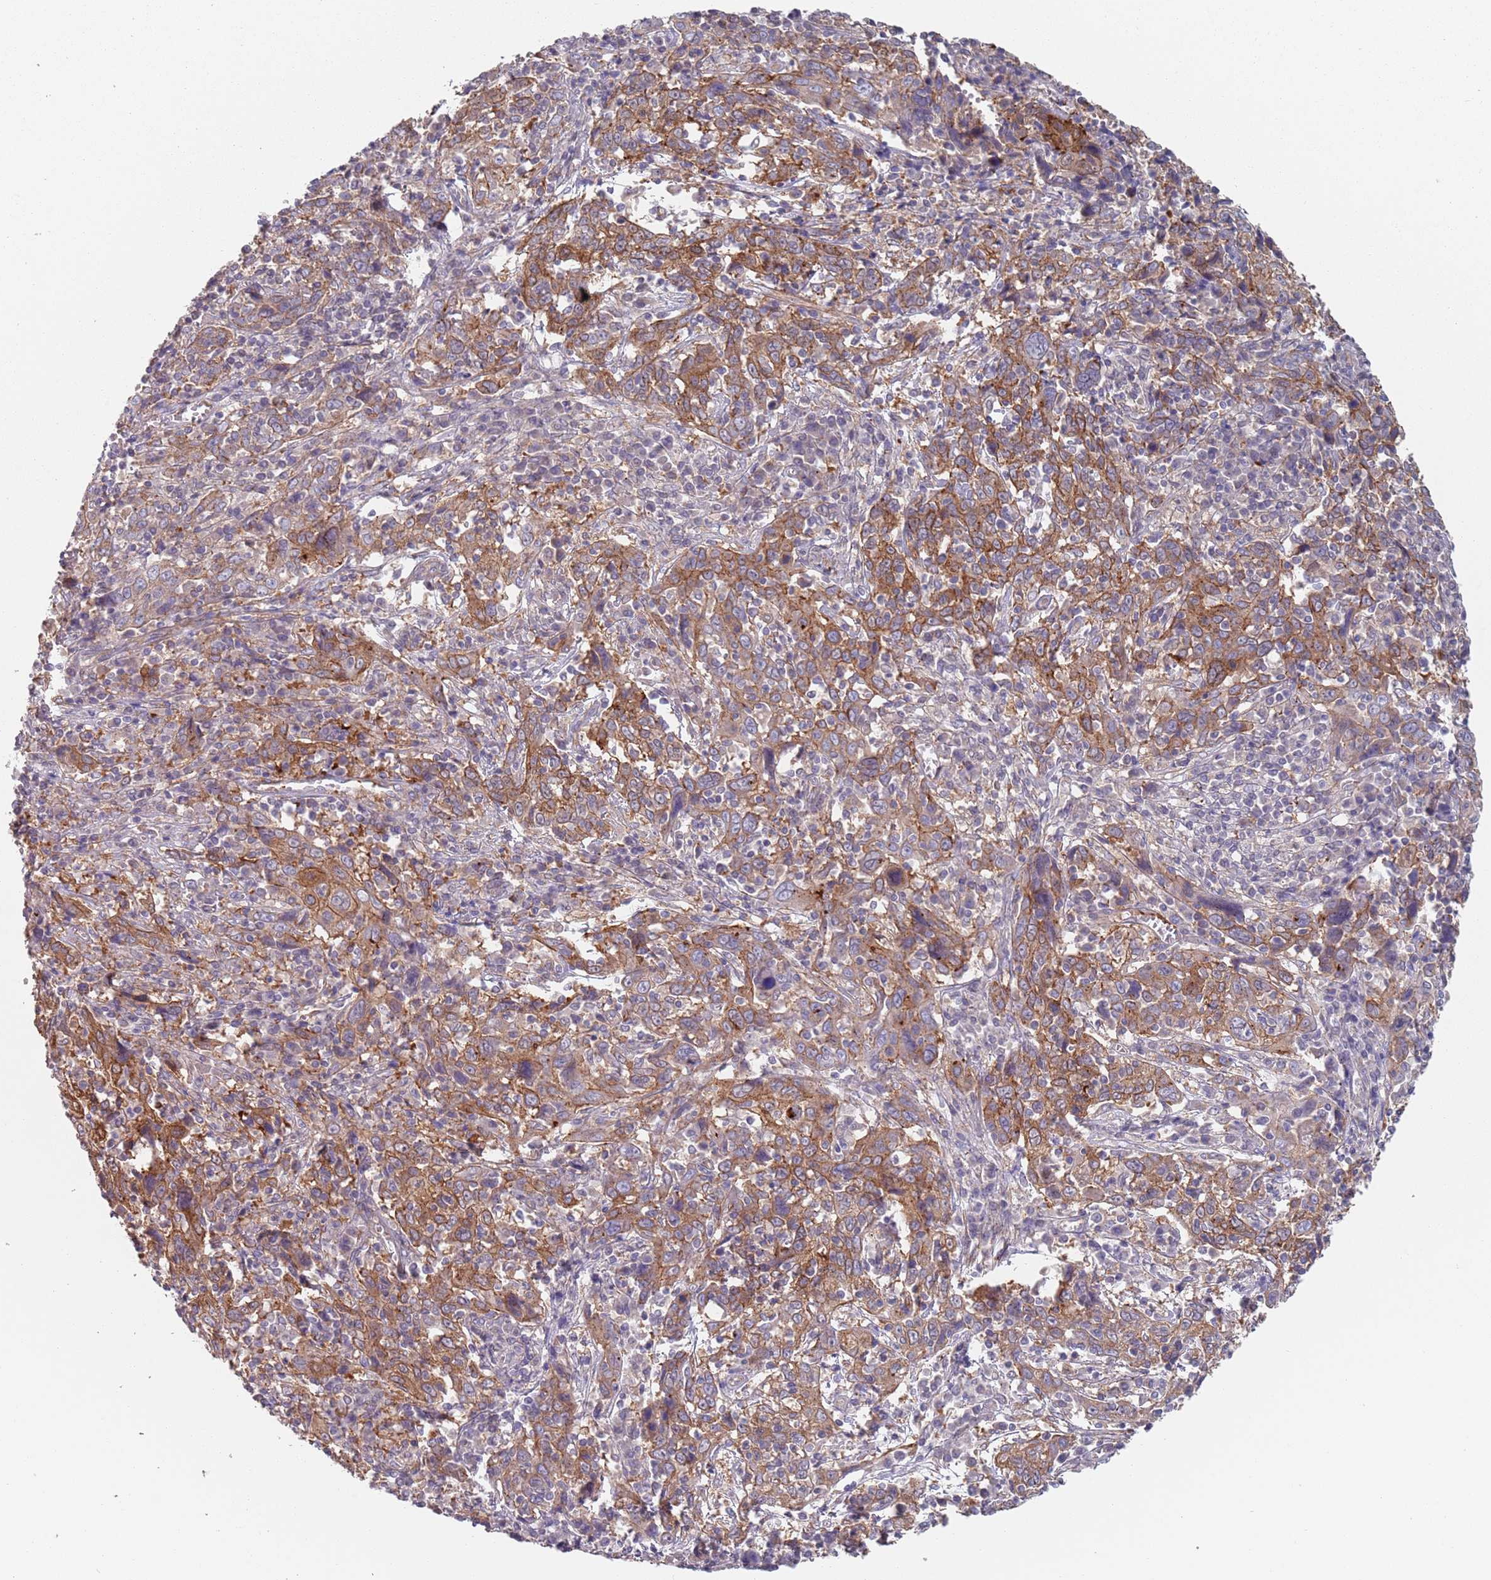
{"staining": {"intensity": "moderate", "quantity": ">75%", "location": "cytoplasmic/membranous"}, "tissue": "cervical cancer", "cell_type": "Tumor cells", "image_type": "cancer", "snomed": [{"axis": "morphology", "description": "Squamous cell carcinoma, NOS"}, {"axis": "topography", "description": "Cervix"}], "caption": "Immunohistochemical staining of human squamous cell carcinoma (cervical) demonstrates medium levels of moderate cytoplasmic/membranous protein expression in approximately >75% of tumor cells. The staining is performed using DAB brown chromogen to label protein expression. The nuclei are counter-stained blue using hematoxylin.", "gene": "APPL2", "patient": {"sex": "female", "age": 46}}